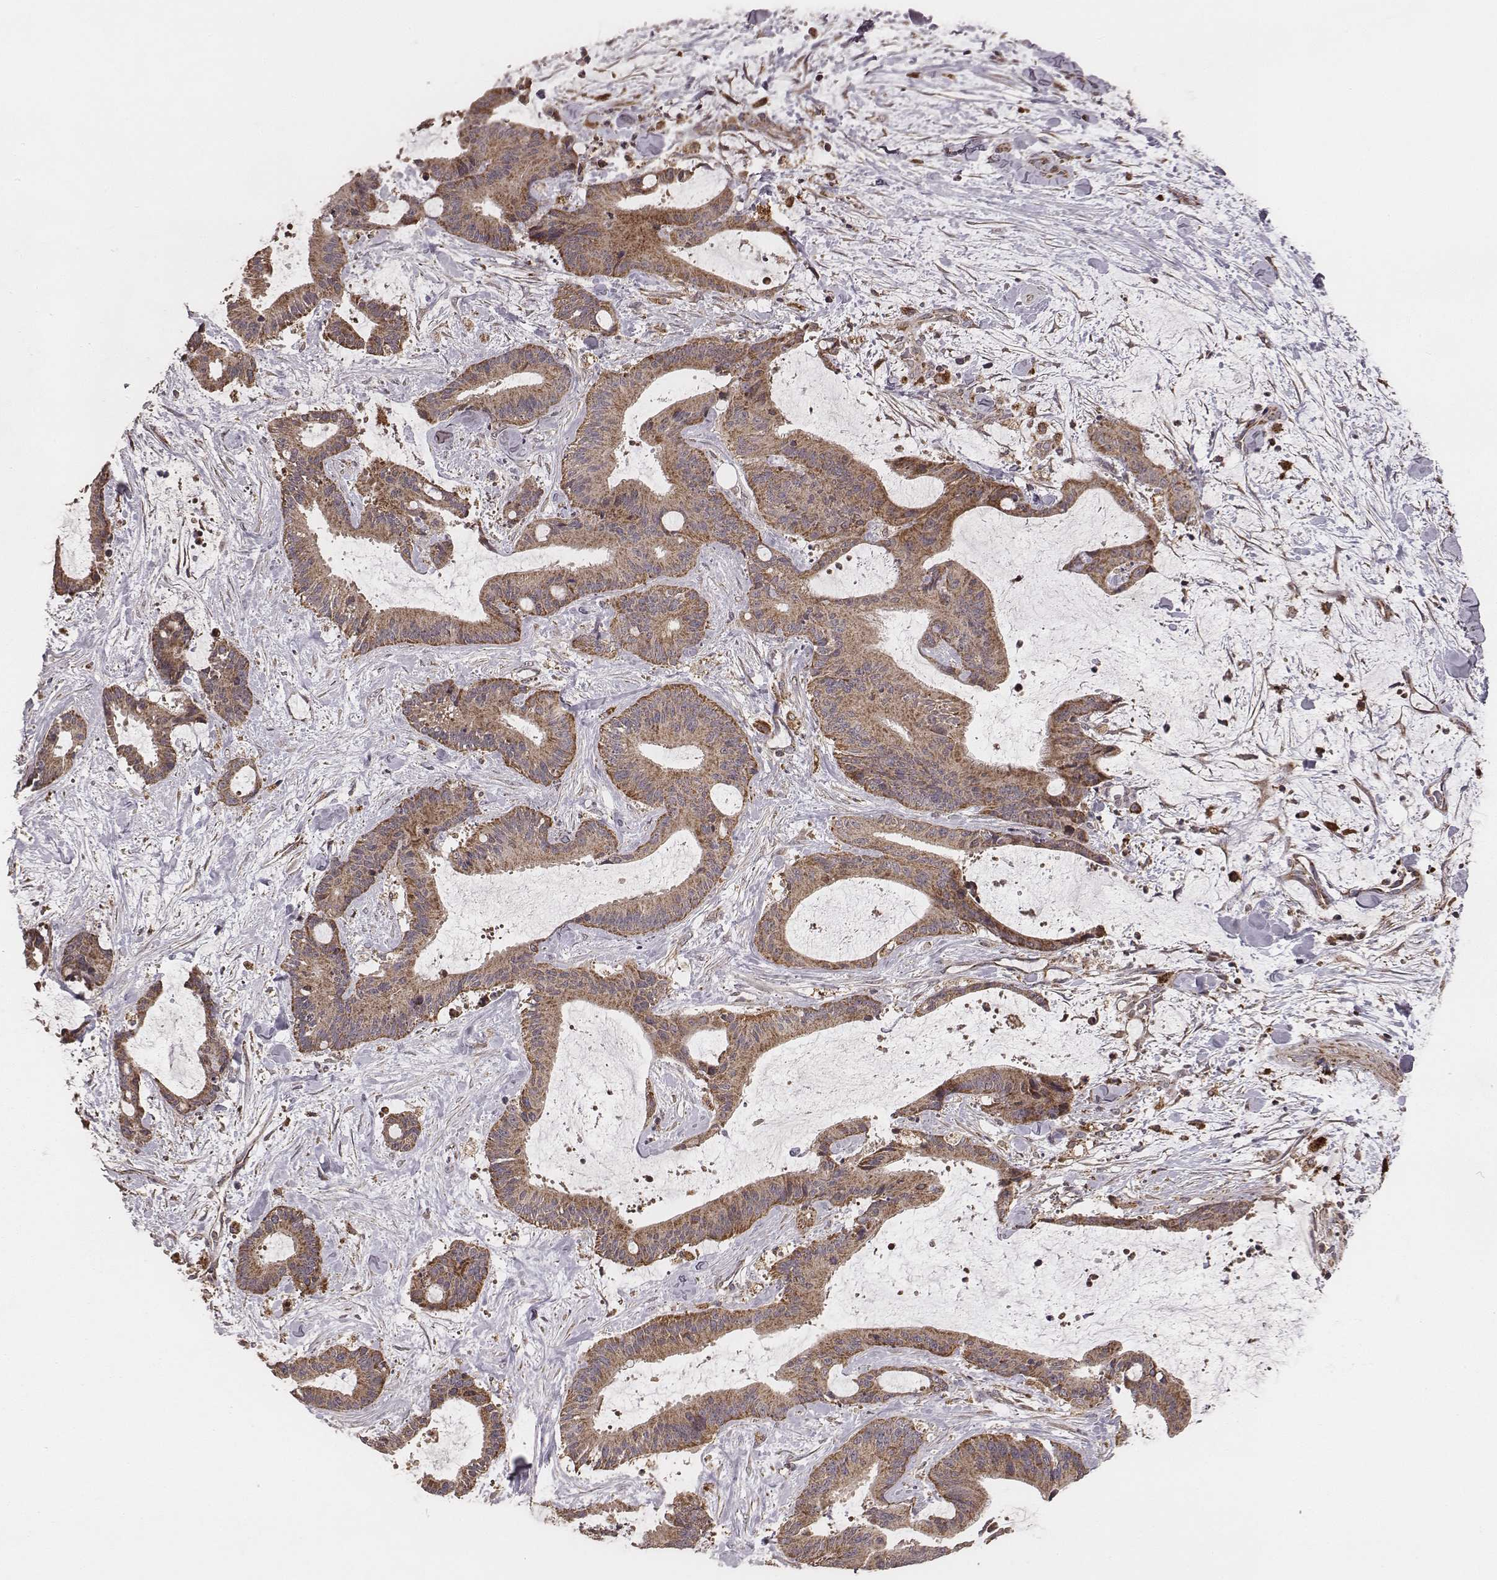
{"staining": {"intensity": "moderate", "quantity": ">75%", "location": "cytoplasmic/membranous"}, "tissue": "liver cancer", "cell_type": "Tumor cells", "image_type": "cancer", "snomed": [{"axis": "morphology", "description": "Cholangiocarcinoma"}, {"axis": "topography", "description": "Liver"}], "caption": "The image reveals a brown stain indicating the presence of a protein in the cytoplasmic/membranous of tumor cells in liver cancer.", "gene": "ZDHHC21", "patient": {"sex": "female", "age": 73}}